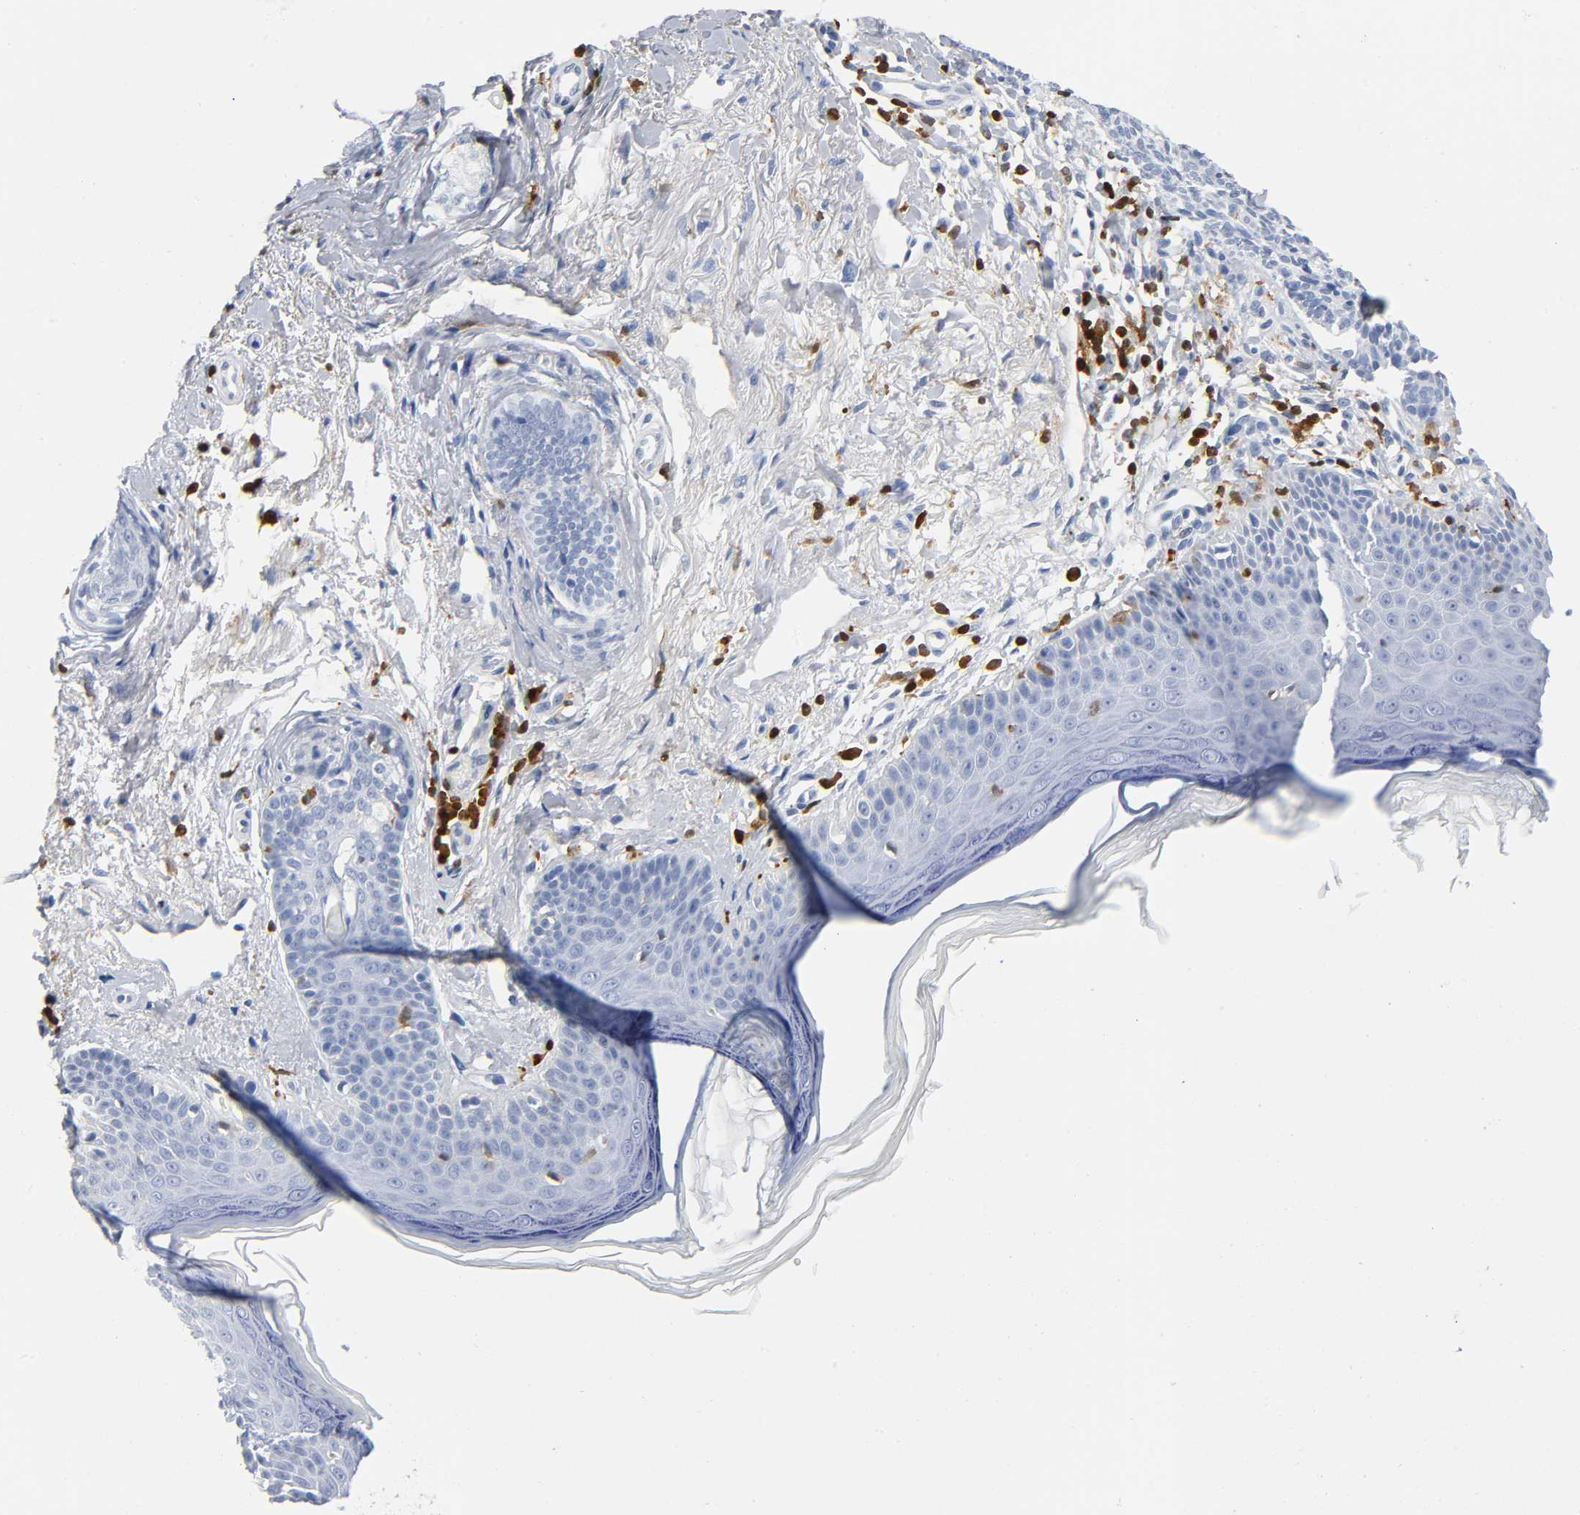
{"staining": {"intensity": "negative", "quantity": "none", "location": "none"}, "tissue": "skin cancer", "cell_type": "Tumor cells", "image_type": "cancer", "snomed": [{"axis": "morphology", "description": "Normal tissue, NOS"}, {"axis": "morphology", "description": "Basal cell carcinoma"}, {"axis": "topography", "description": "Skin"}], "caption": "DAB immunohistochemical staining of skin basal cell carcinoma exhibits no significant expression in tumor cells. (Immunohistochemistry (ihc), brightfield microscopy, high magnification).", "gene": "DOK2", "patient": {"sex": "female", "age": 69}}